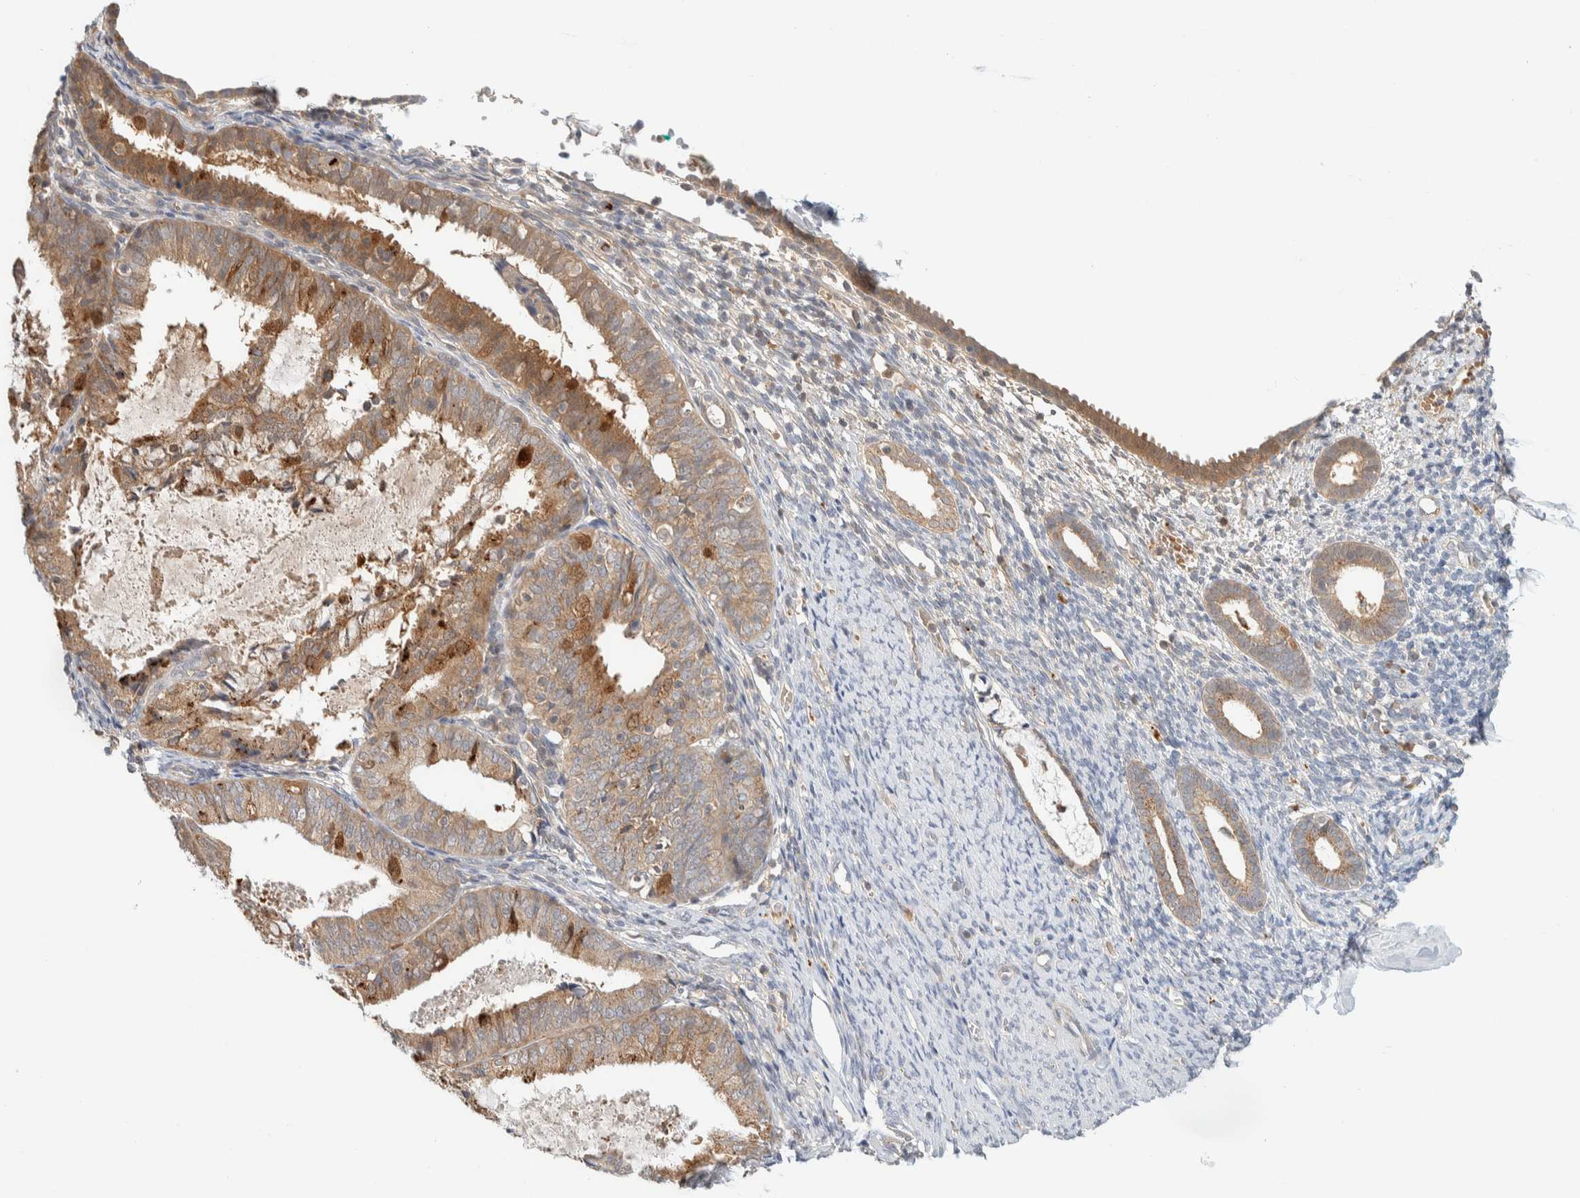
{"staining": {"intensity": "negative", "quantity": "none", "location": "none"}, "tissue": "endometrium", "cell_type": "Cells in endometrial stroma", "image_type": "normal", "snomed": [{"axis": "morphology", "description": "Normal tissue, NOS"}, {"axis": "morphology", "description": "Adenocarcinoma, NOS"}, {"axis": "topography", "description": "Endometrium"}], "caption": "This micrograph is of benign endometrium stained with immunohistochemistry (IHC) to label a protein in brown with the nuclei are counter-stained blue. There is no expression in cells in endometrial stroma.", "gene": "GCLM", "patient": {"sex": "female", "age": 57}}